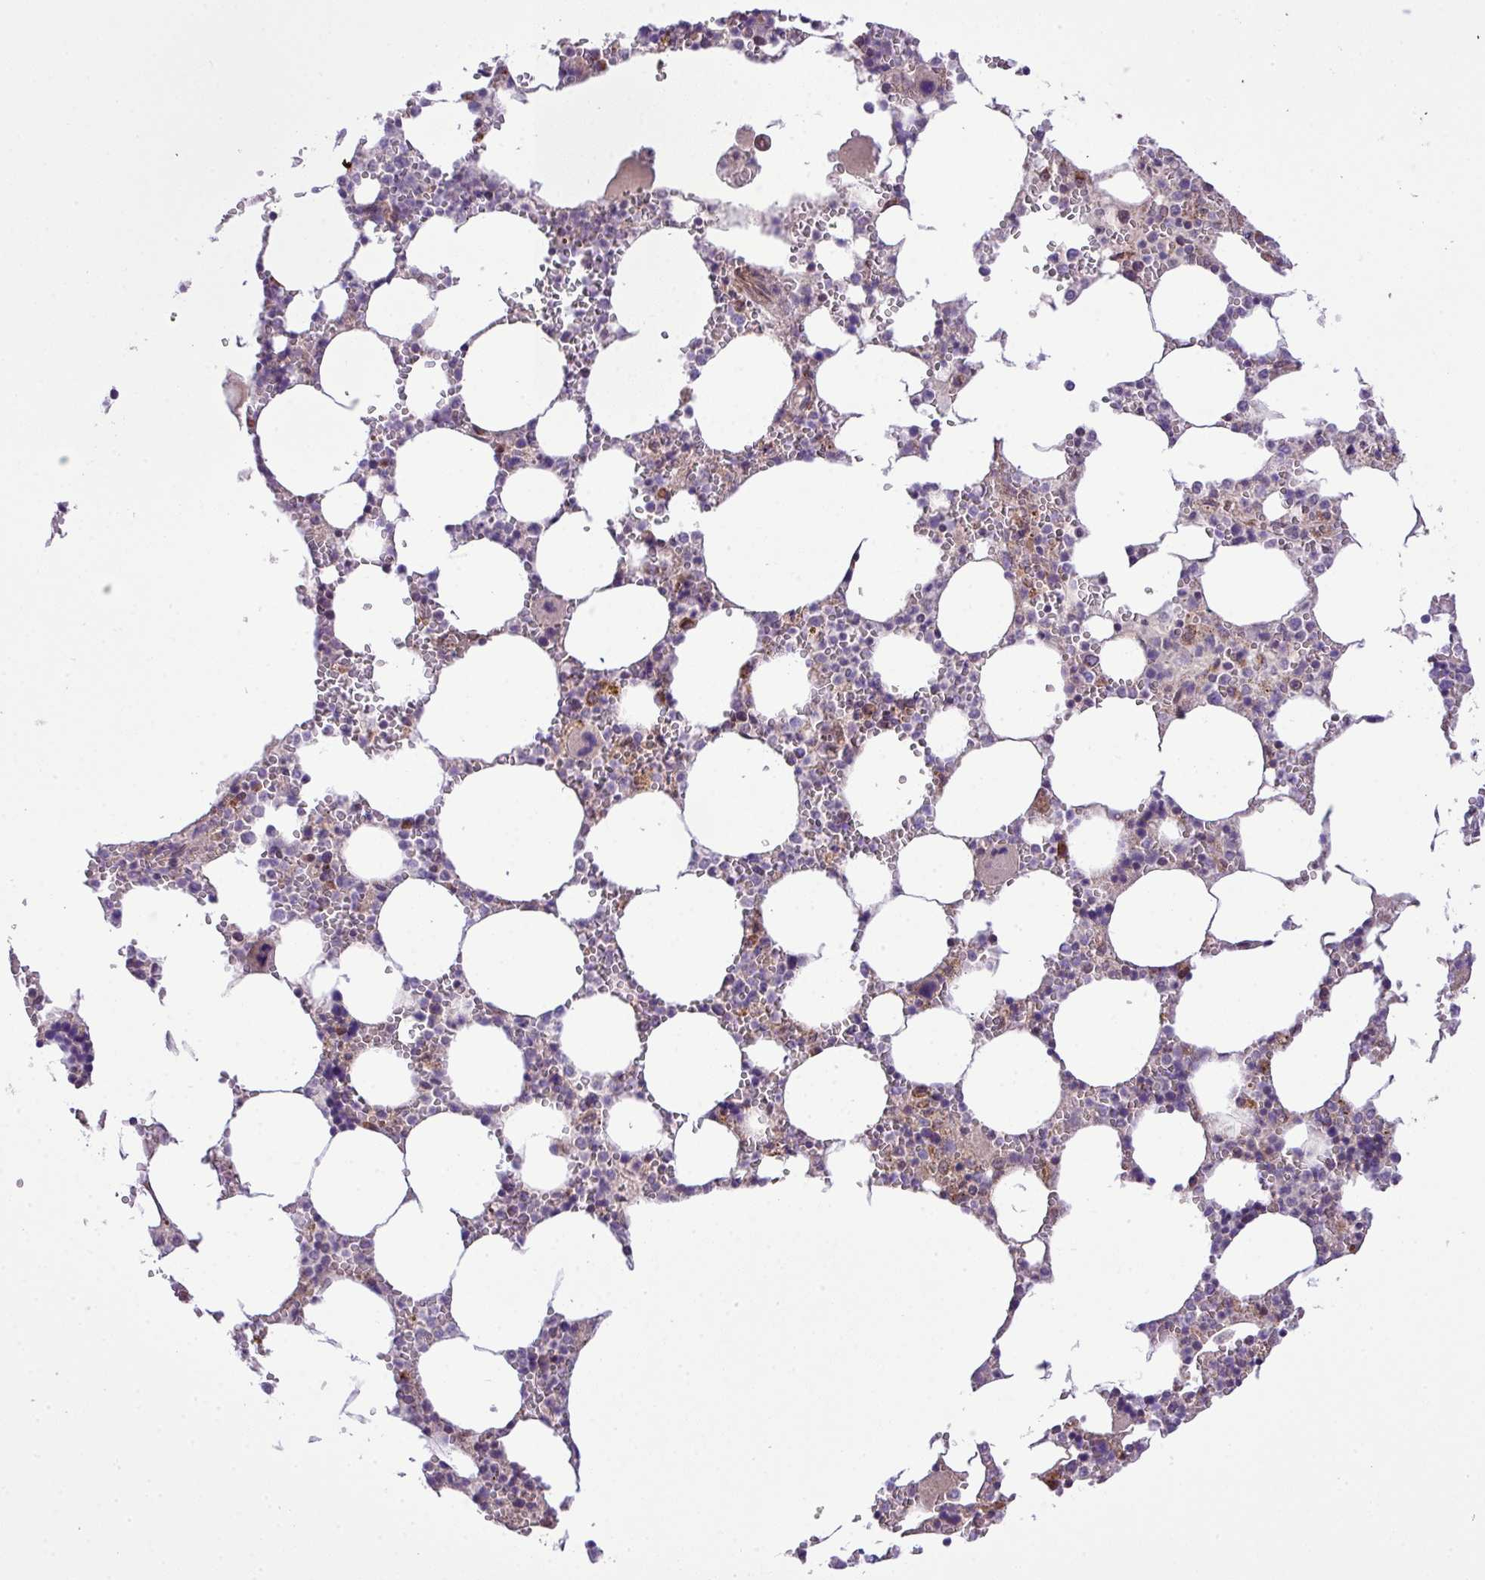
{"staining": {"intensity": "moderate", "quantity": "<25%", "location": "cytoplasmic/membranous"}, "tissue": "bone marrow", "cell_type": "Hematopoietic cells", "image_type": "normal", "snomed": [{"axis": "morphology", "description": "Normal tissue, NOS"}, {"axis": "topography", "description": "Bone marrow"}], "caption": "DAB immunohistochemical staining of normal human bone marrow exhibits moderate cytoplasmic/membranous protein positivity in about <25% of hematopoietic cells. The staining was performed using DAB (3,3'-diaminobenzidine) to visualize the protein expression in brown, while the nuclei were stained in blue with hematoxylin (Magnification: 20x).", "gene": "B3GNT9", "patient": {"sex": "male", "age": 64}}